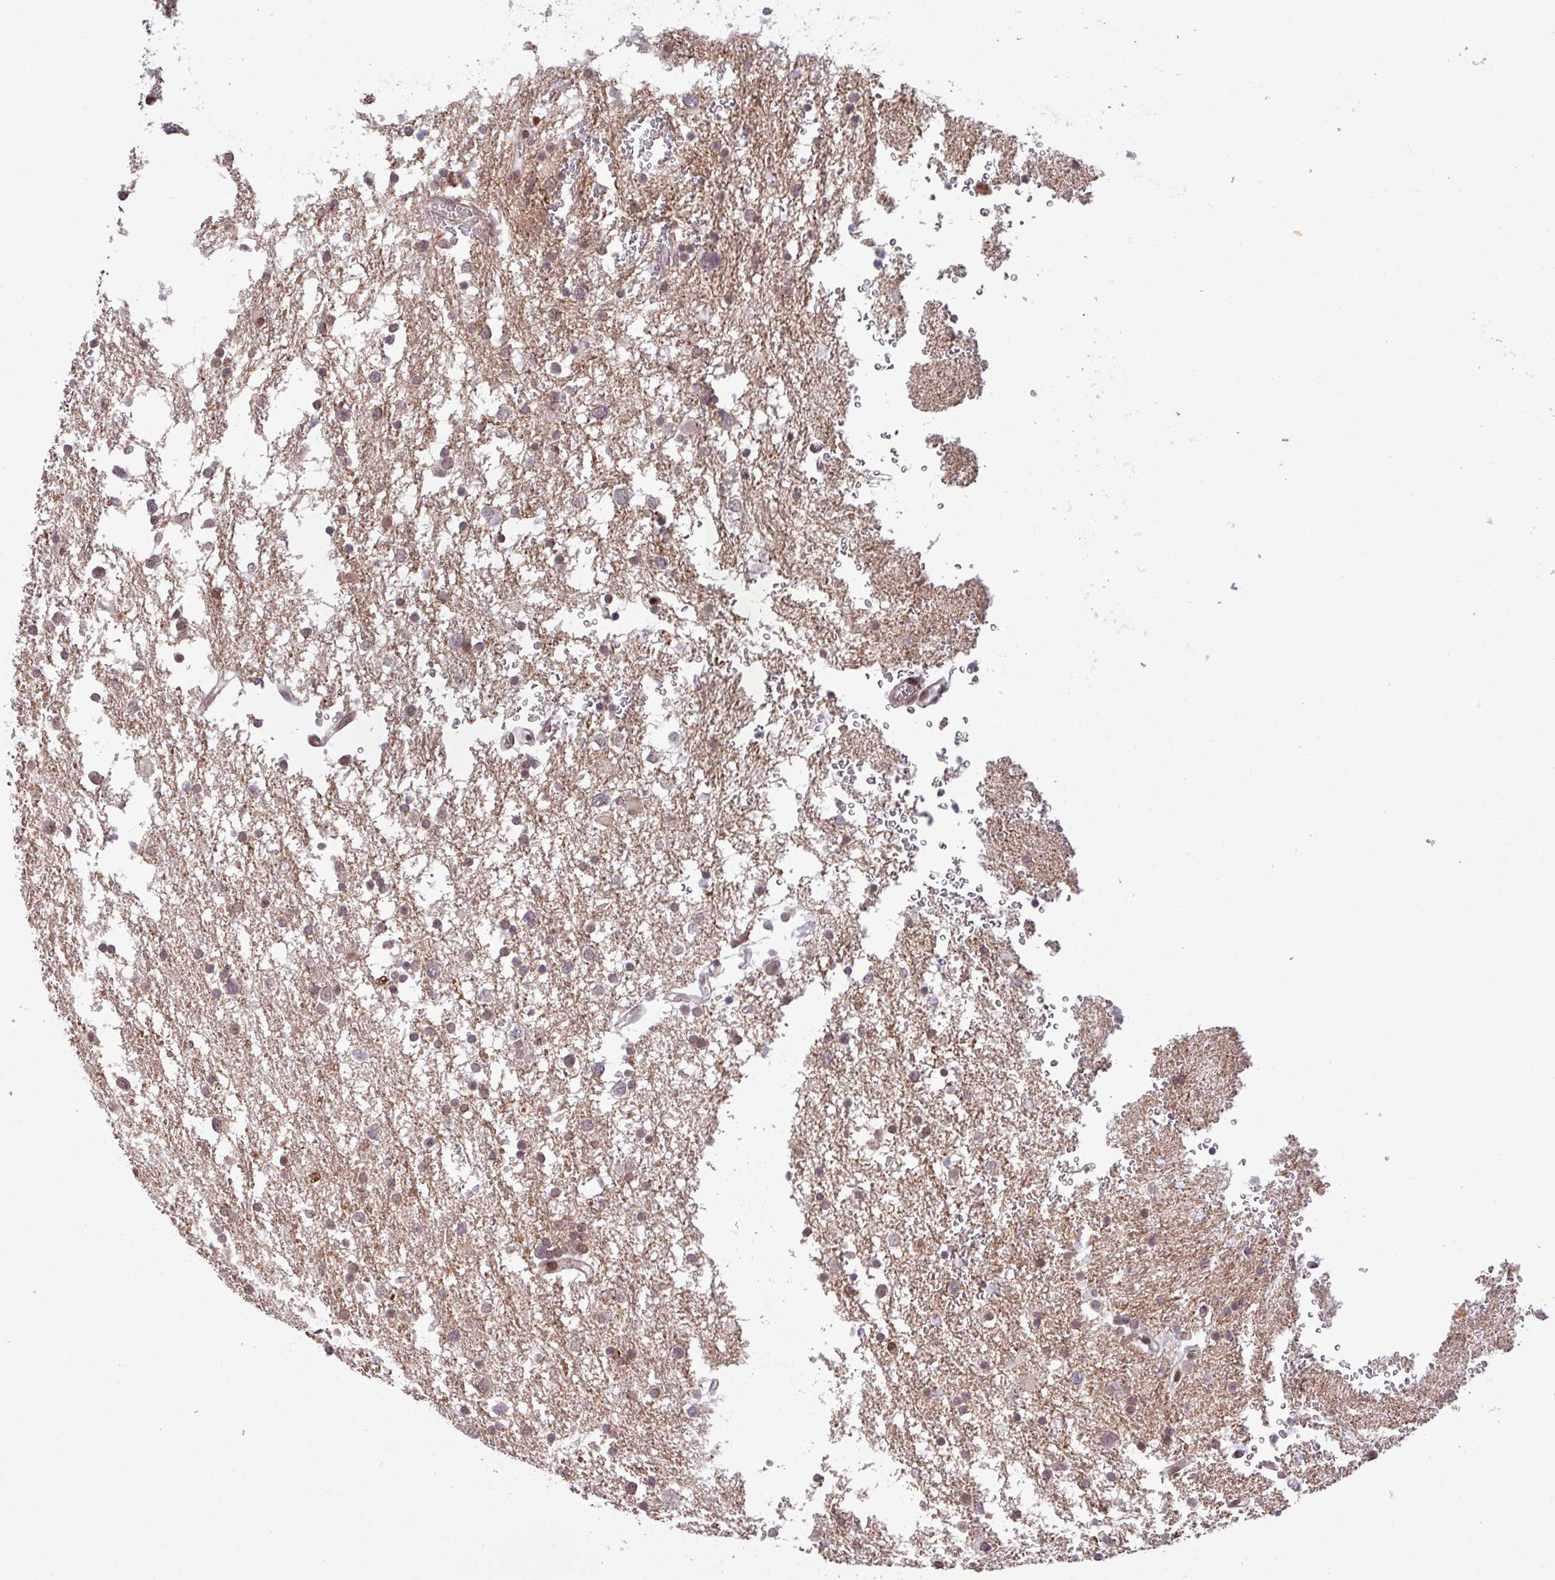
{"staining": {"intensity": "weak", "quantity": "25%-75%", "location": "cytoplasmic/membranous,nuclear"}, "tissue": "glioma", "cell_type": "Tumor cells", "image_type": "cancer", "snomed": [{"axis": "morphology", "description": "Glioma, malignant, Low grade"}, {"axis": "topography", "description": "Brain"}], "caption": "IHC of human malignant glioma (low-grade) exhibits low levels of weak cytoplasmic/membranous and nuclear positivity in approximately 25%-75% of tumor cells. (brown staining indicates protein expression, while blue staining denotes nuclei).", "gene": "PTPN20", "patient": {"sex": "female", "age": 32}}